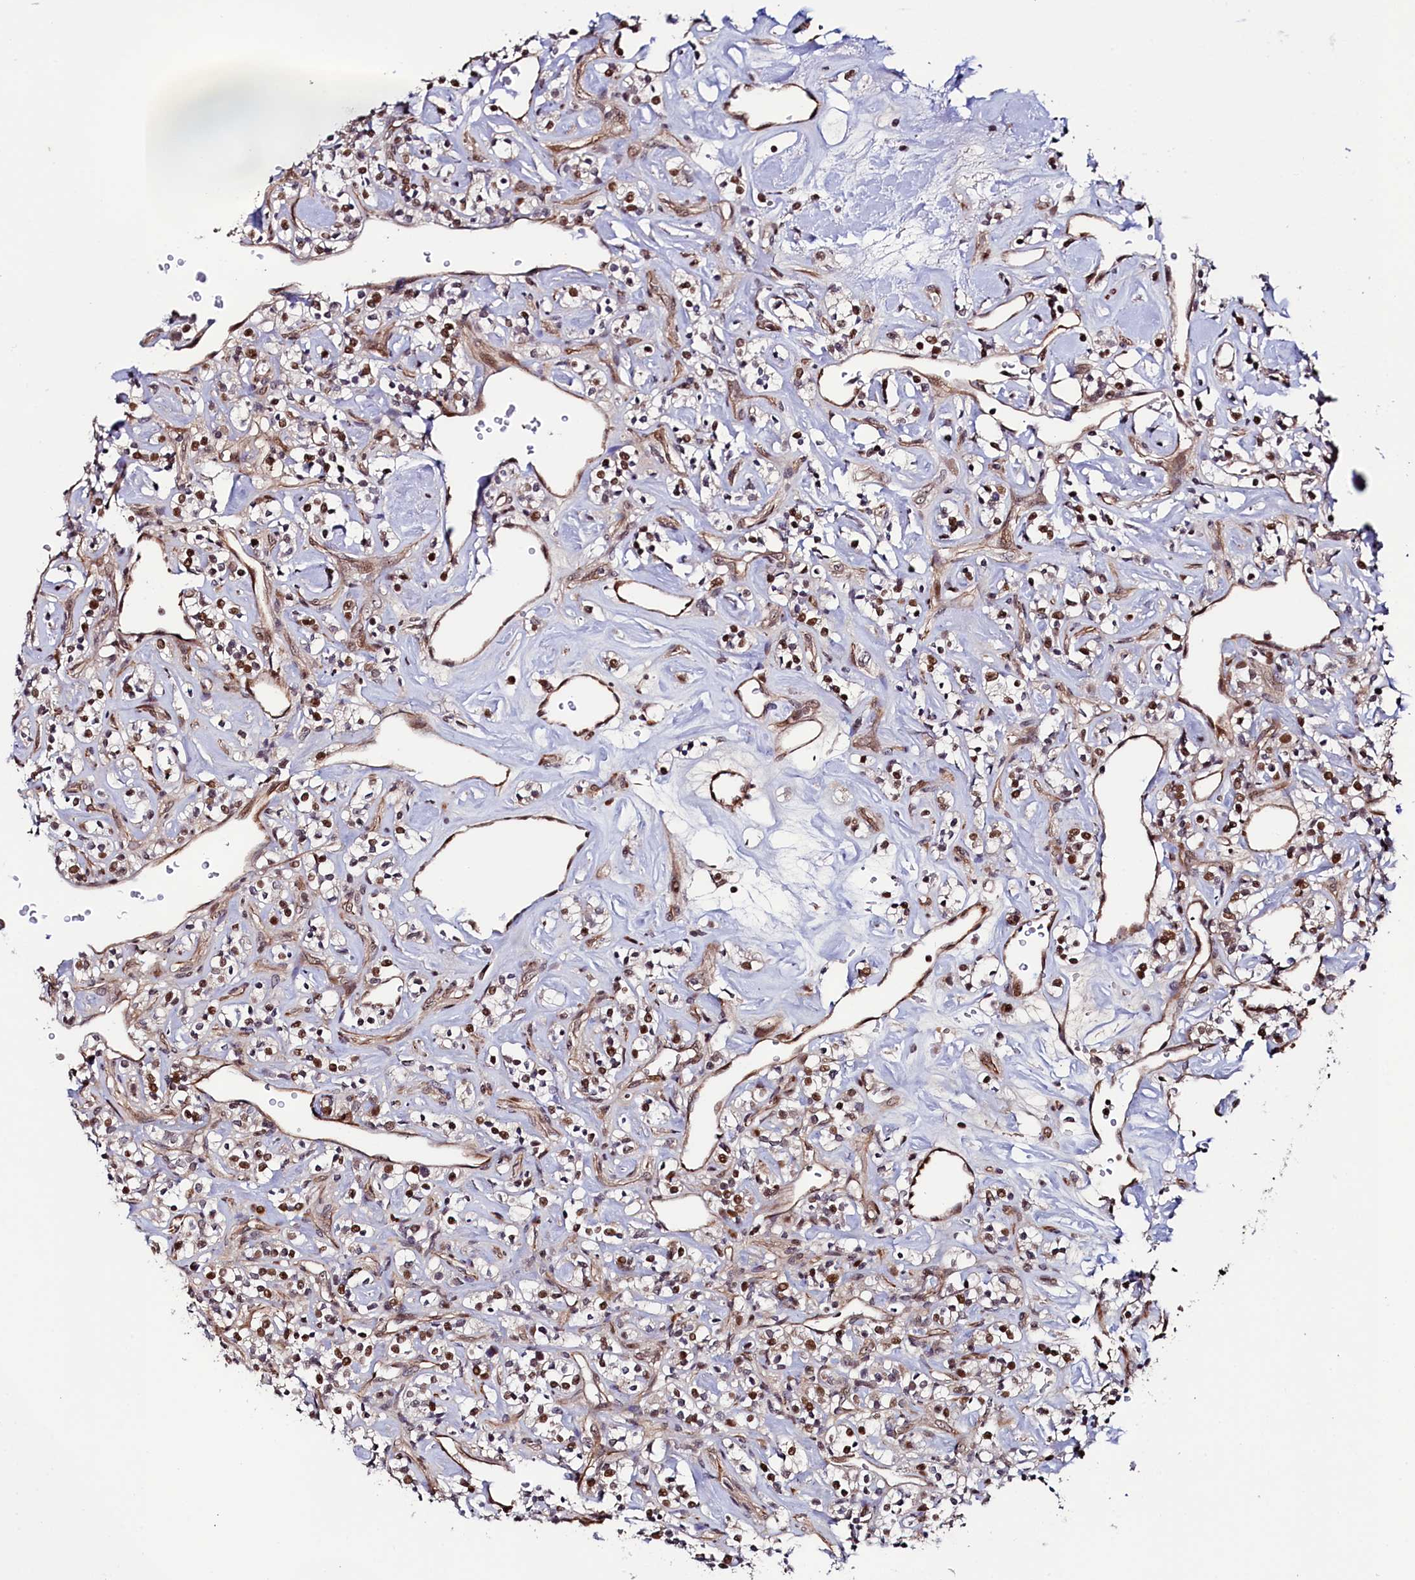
{"staining": {"intensity": "moderate", "quantity": ">75%", "location": "nuclear"}, "tissue": "renal cancer", "cell_type": "Tumor cells", "image_type": "cancer", "snomed": [{"axis": "morphology", "description": "Adenocarcinoma, NOS"}, {"axis": "topography", "description": "Kidney"}], "caption": "Tumor cells reveal moderate nuclear staining in approximately >75% of cells in renal cancer. (DAB = brown stain, brightfield microscopy at high magnification).", "gene": "LEO1", "patient": {"sex": "male", "age": 77}}